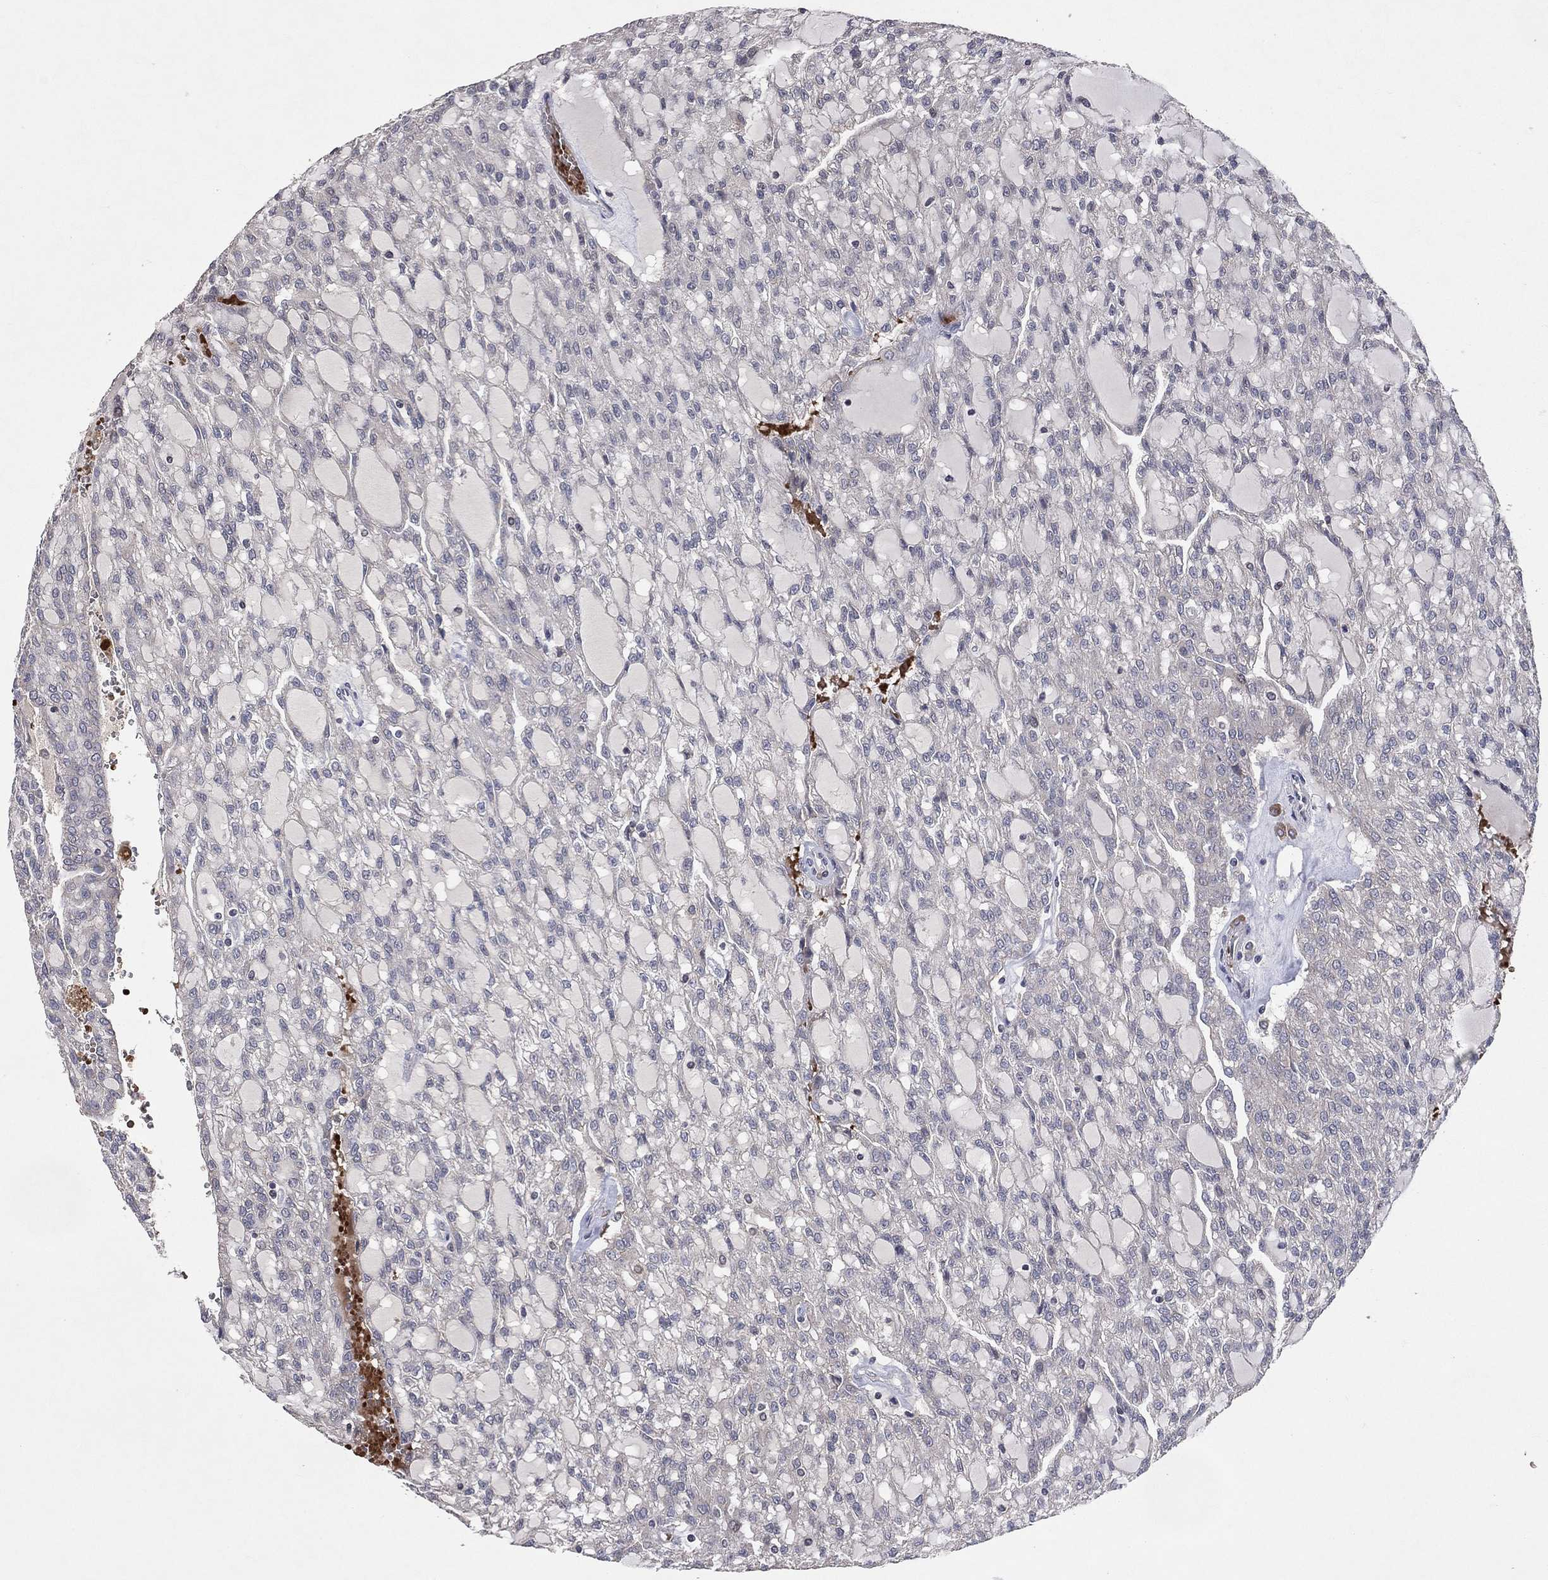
{"staining": {"intensity": "negative", "quantity": "none", "location": "none"}, "tissue": "renal cancer", "cell_type": "Tumor cells", "image_type": "cancer", "snomed": [{"axis": "morphology", "description": "Adenocarcinoma, NOS"}, {"axis": "topography", "description": "Kidney"}], "caption": "Tumor cells show no significant expression in renal cancer. (Stains: DAB (3,3'-diaminobenzidine) immunohistochemistry (IHC) with hematoxylin counter stain, Microscopy: brightfield microscopy at high magnification).", "gene": "DNAH7", "patient": {"sex": "male", "age": 63}}